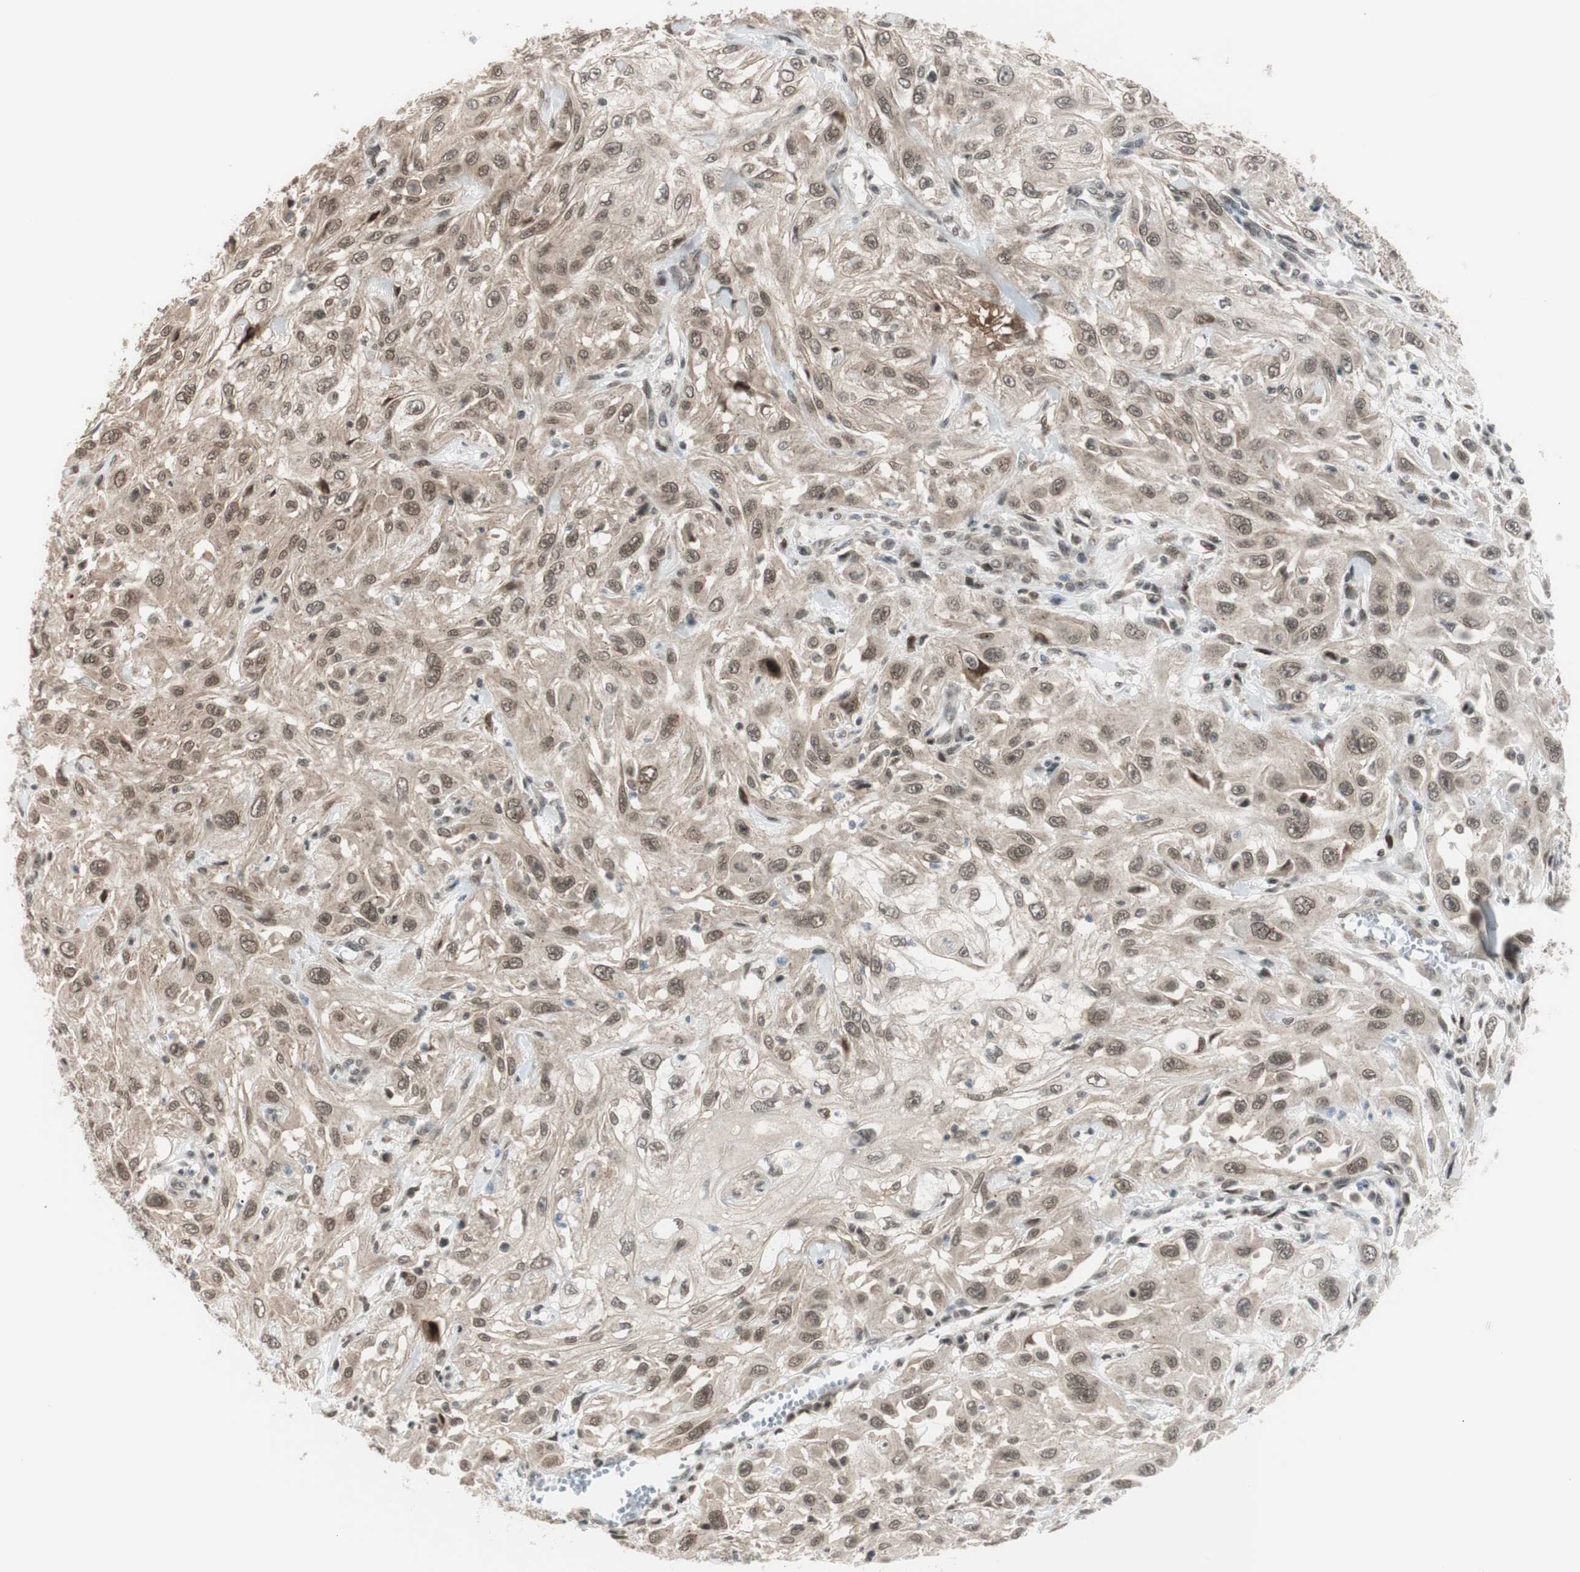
{"staining": {"intensity": "weak", "quantity": ">75%", "location": "cytoplasmic/membranous,nuclear"}, "tissue": "skin cancer", "cell_type": "Tumor cells", "image_type": "cancer", "snomed": [{"axis": "morphology", "description": "Squamous cell carcinoma, NOS"}, {"axis": "topography", "description": "Skin"}], "caption": "Skin squamous cell carcinoma stained for a protein (brown) displays weak cytoplasmic/membranous and nuclear positive staining in approximately >75% of tumor cells.", "gene": "BRMS1", "patient": {"sex": "male", "age": 75}}